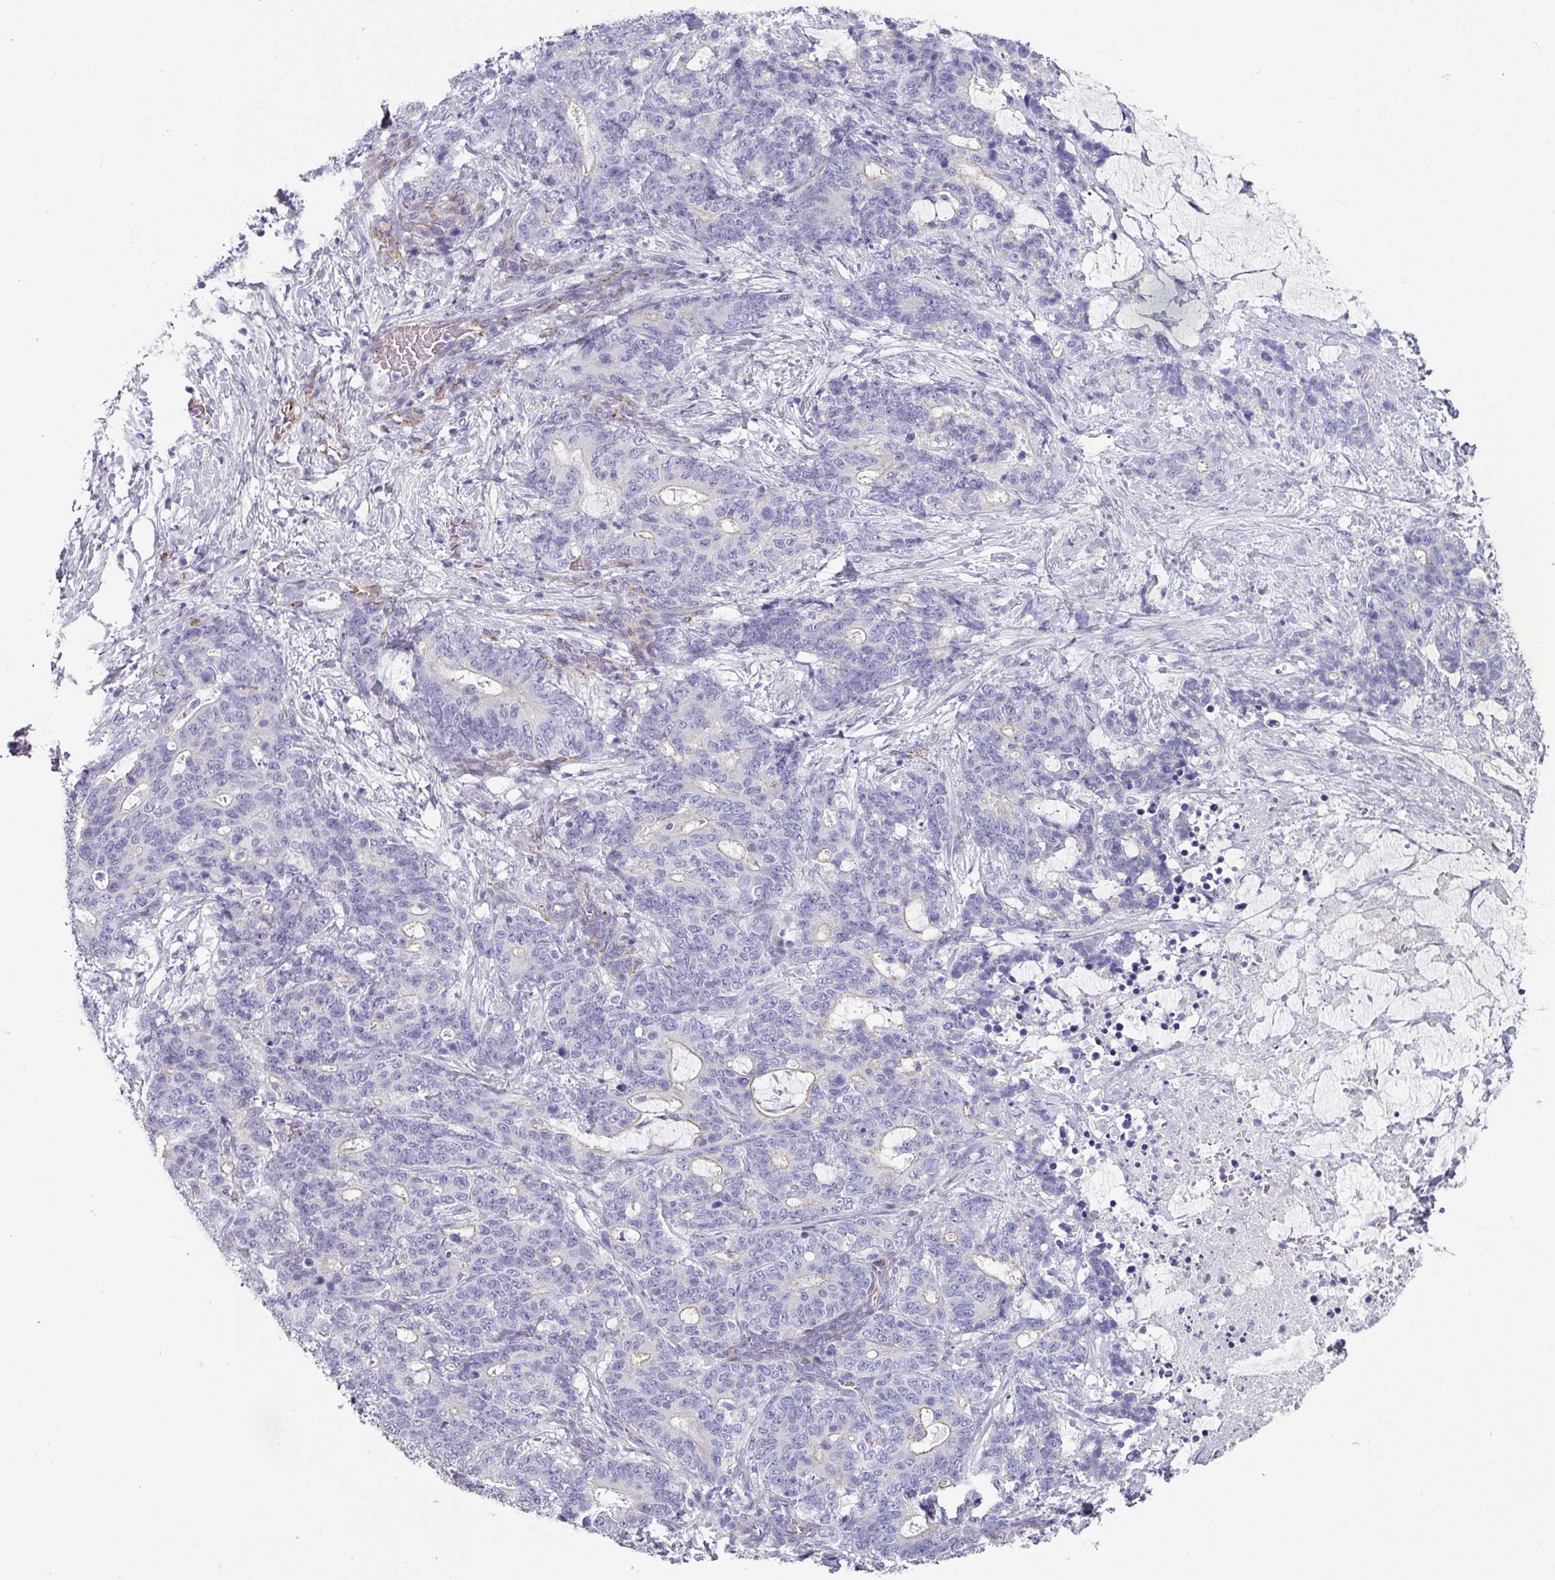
{"staining": {"intensity": "negative", "quantity": "none", "location": "none"}, "tissue": "stomach cancer", "cell_type": "Tumor cells", "image_type": "cancer", "snomed": [{"axis": "morphology", "description": "Normal tissue, NOS"}, {"axis": "morphology", "description": "Adenocarcinoma, NOS"}, {"axis": "topography", "description": "Stomach"}], "caption": "Stomach cancer (adenocarcinoma) was stained to show a protein in brown. There is no significant expression in tumor cells.", "gene": "SLC17A7", "patient": {"sex": "female", "age": 64}}